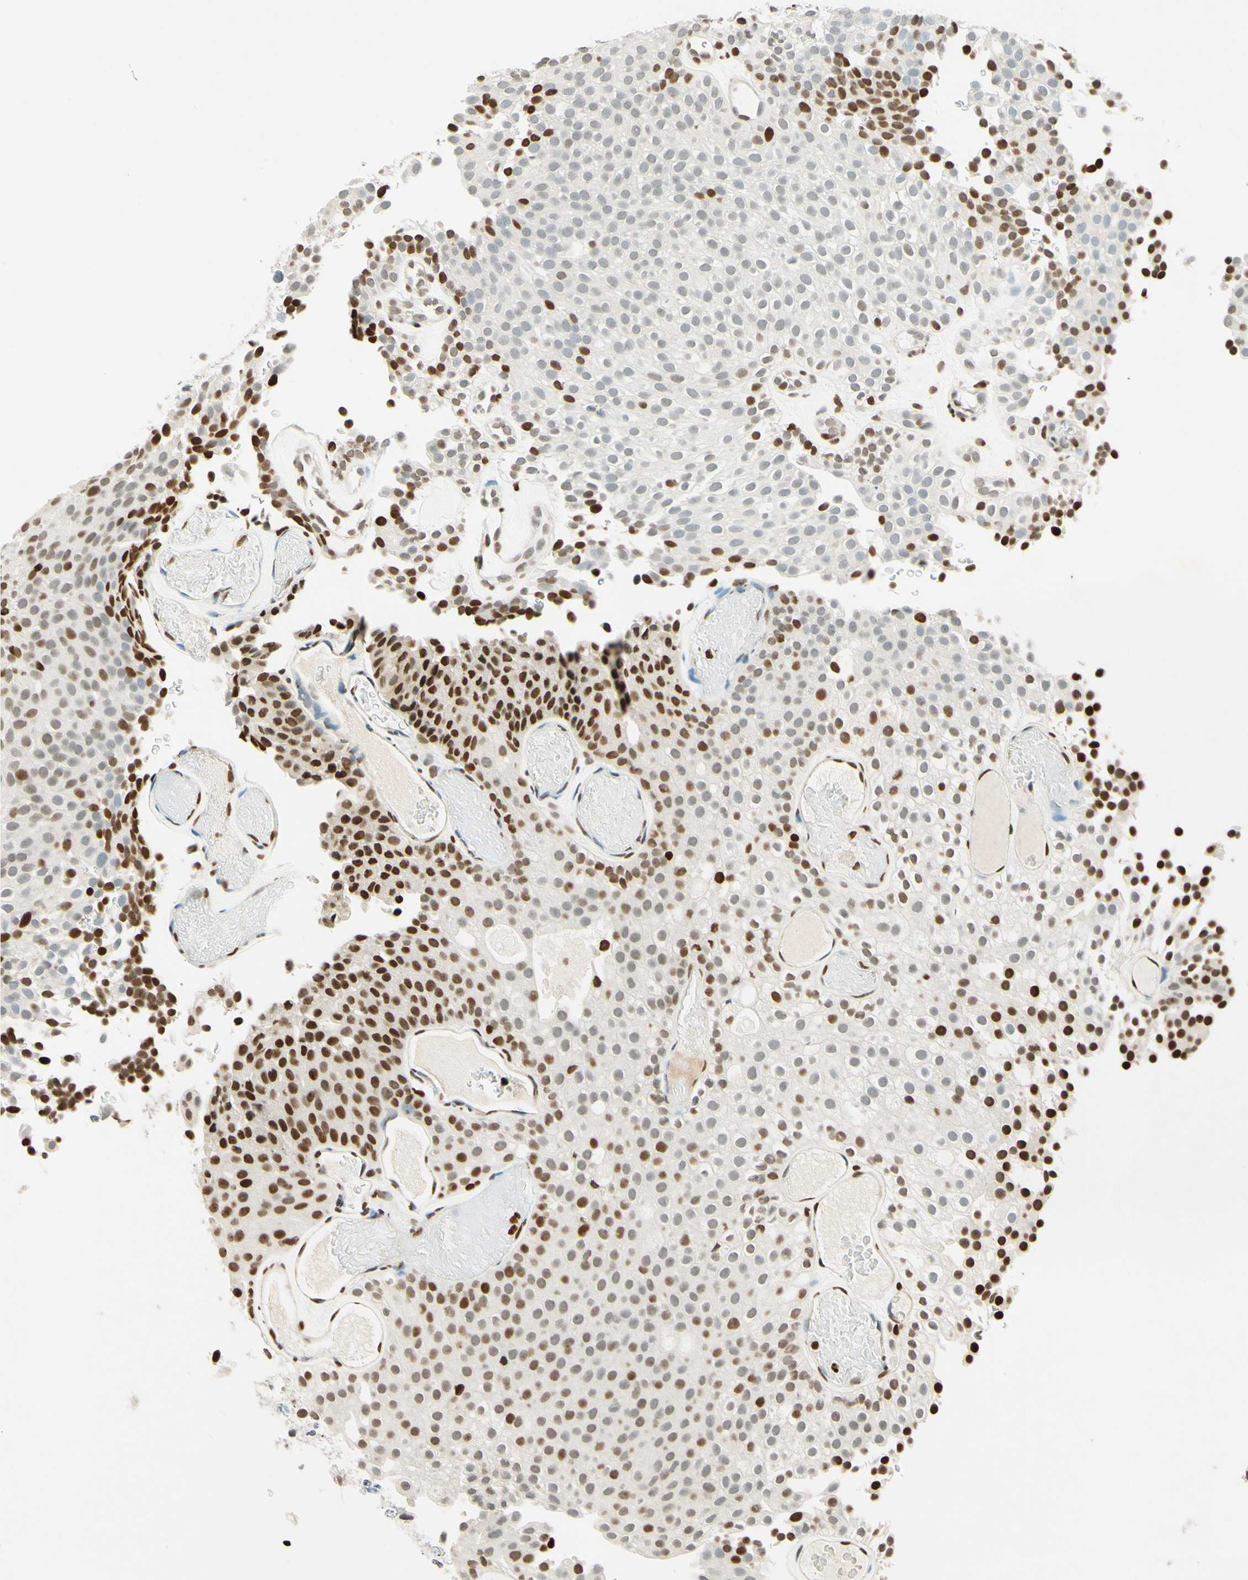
{"staining": {"intensity": "strong", "quantity": "25%-75%", "location": "nuclear"}, "tissue": "urothelial cancer", "cell_type": "Tumor cells", "image_type": "cancer", "snomed": [{"axis": "morphology", "description": "Urothelial carcinoma, Low grade"}, {"axis": "topography", "description": "Urinary bladder"}], "caption": "An image of human urothelial carcinoma (low-grade) stained for a protein displays strong nuclear brown staining in tumor cells.", "gene": "MSH2", "patient": {"sex": "male", "age": 78}}